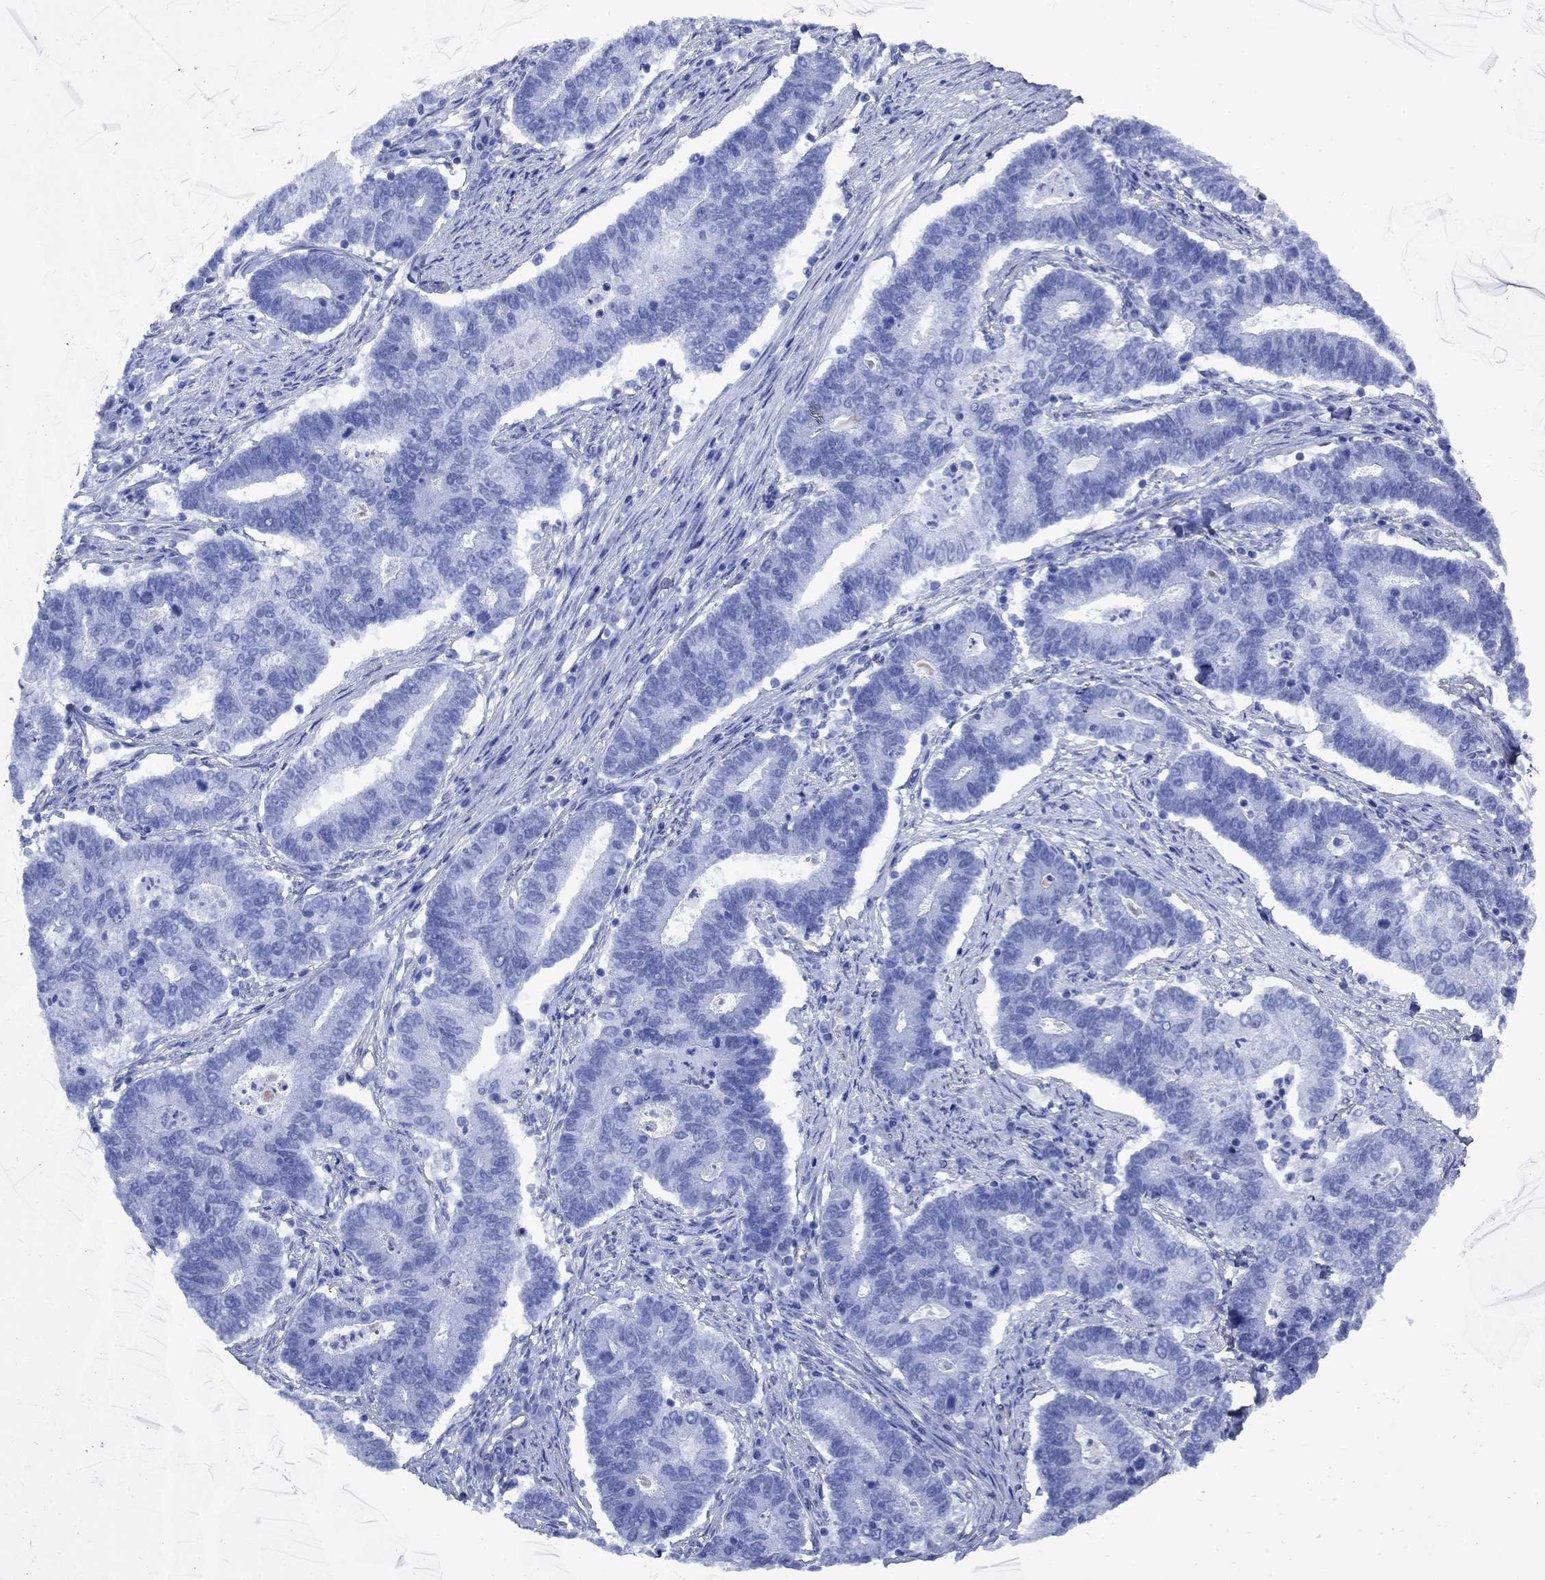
{"staining": {"intensity": "negative", "quantity": "none", "location": "none"}, "tissue": "endometrial cancer", "cell_type": "Tumor cells", "image_type": "cancer", "snomed": [{"axis": "morphology", "description": "Adenocarcinoma, NOS"}, {"axis": "topography", "description": "Uterus"}, {"axis": "topography", "description": "Endometrium"}], "caption": "Endometrial adenocarcinoma was stained to show a protein in brown. There is no significant positivity in tumor cells.", "gene": "VTN", "patient": {"sex": "female", "age": 54}}